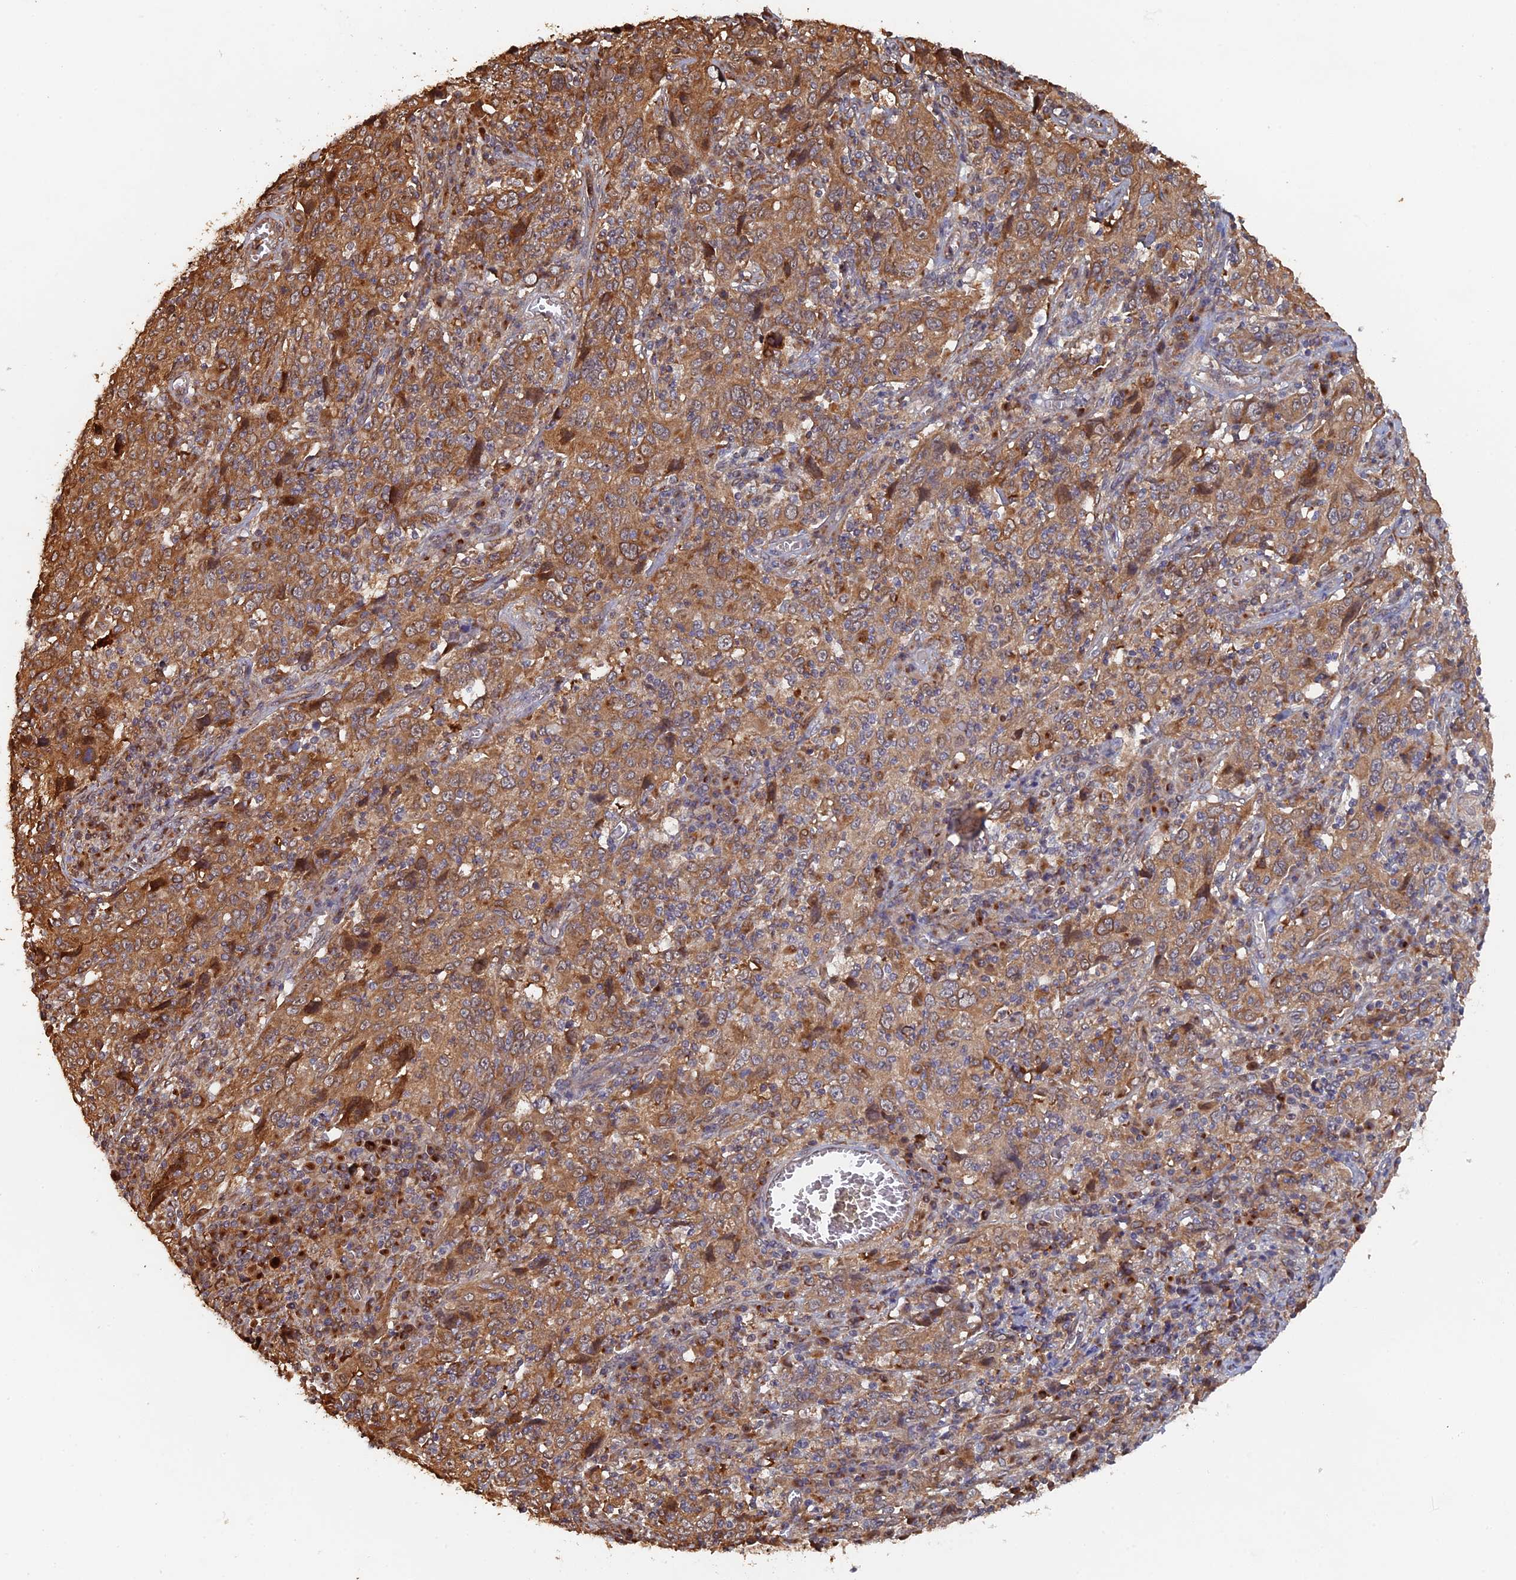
{"staining": {"intensity": "moderate", "quantity": ">75%", "location": "cytoplasmic/membranous"}, "tissue": "cervical cancer", "cell_type": "Tumor cells", "image_type": "cancer", "snomed": [{"axis": "morphology", "description": "Squamous cell carcinoma, NOS"}, {"axis": "topography", "description": "Cervix"}], "caption": "Immunohistochemical staining of human cervical cancer (squamous cell carcinoma) demonstrates medium levels of moderate cytoplasmic/membranous protein positivity in approximately >75% of tumor cells. (IHC, brightfield microscopy, high magnification).", "gene": "VPS37C", "patient": {"sex": "female", "age": 46}}